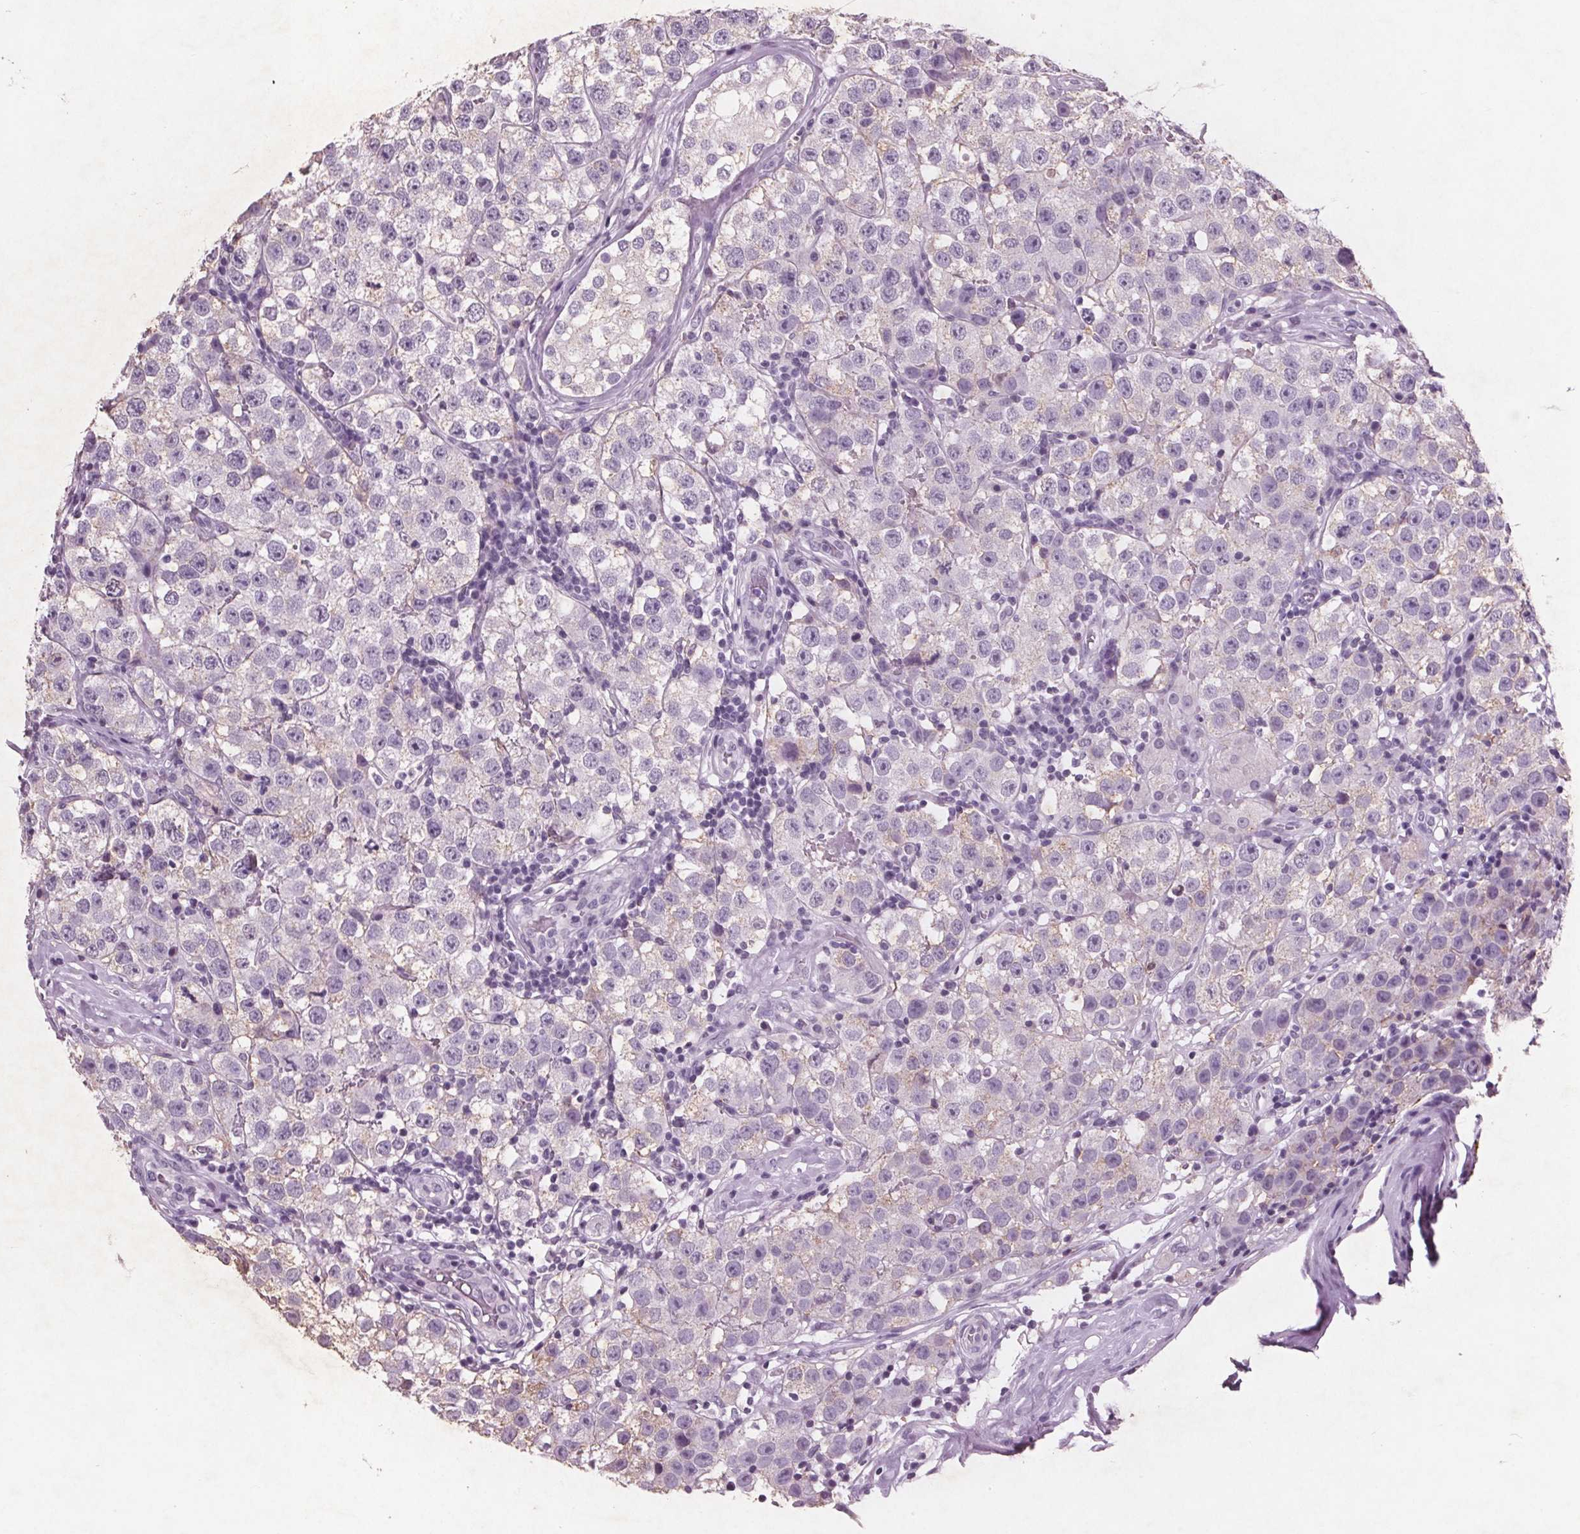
{"staining": {"intensity": "negative", "quantity": "none", "location": "none"}, "tissue": "testis cancer", "cell_type": "Tumor cells", "image_type": "cancer", "snomed": [{"axis": "morphology", "description": "Seminoma, NOS"}, {"axis": "topography", "description": "Testis"}], "caption": "Immunohistochemical staining of seminoma (testis) displays no significant staining in tumor cells.", "gene": "PTPN14", "patient": {"sex": "male", "age": 34}}